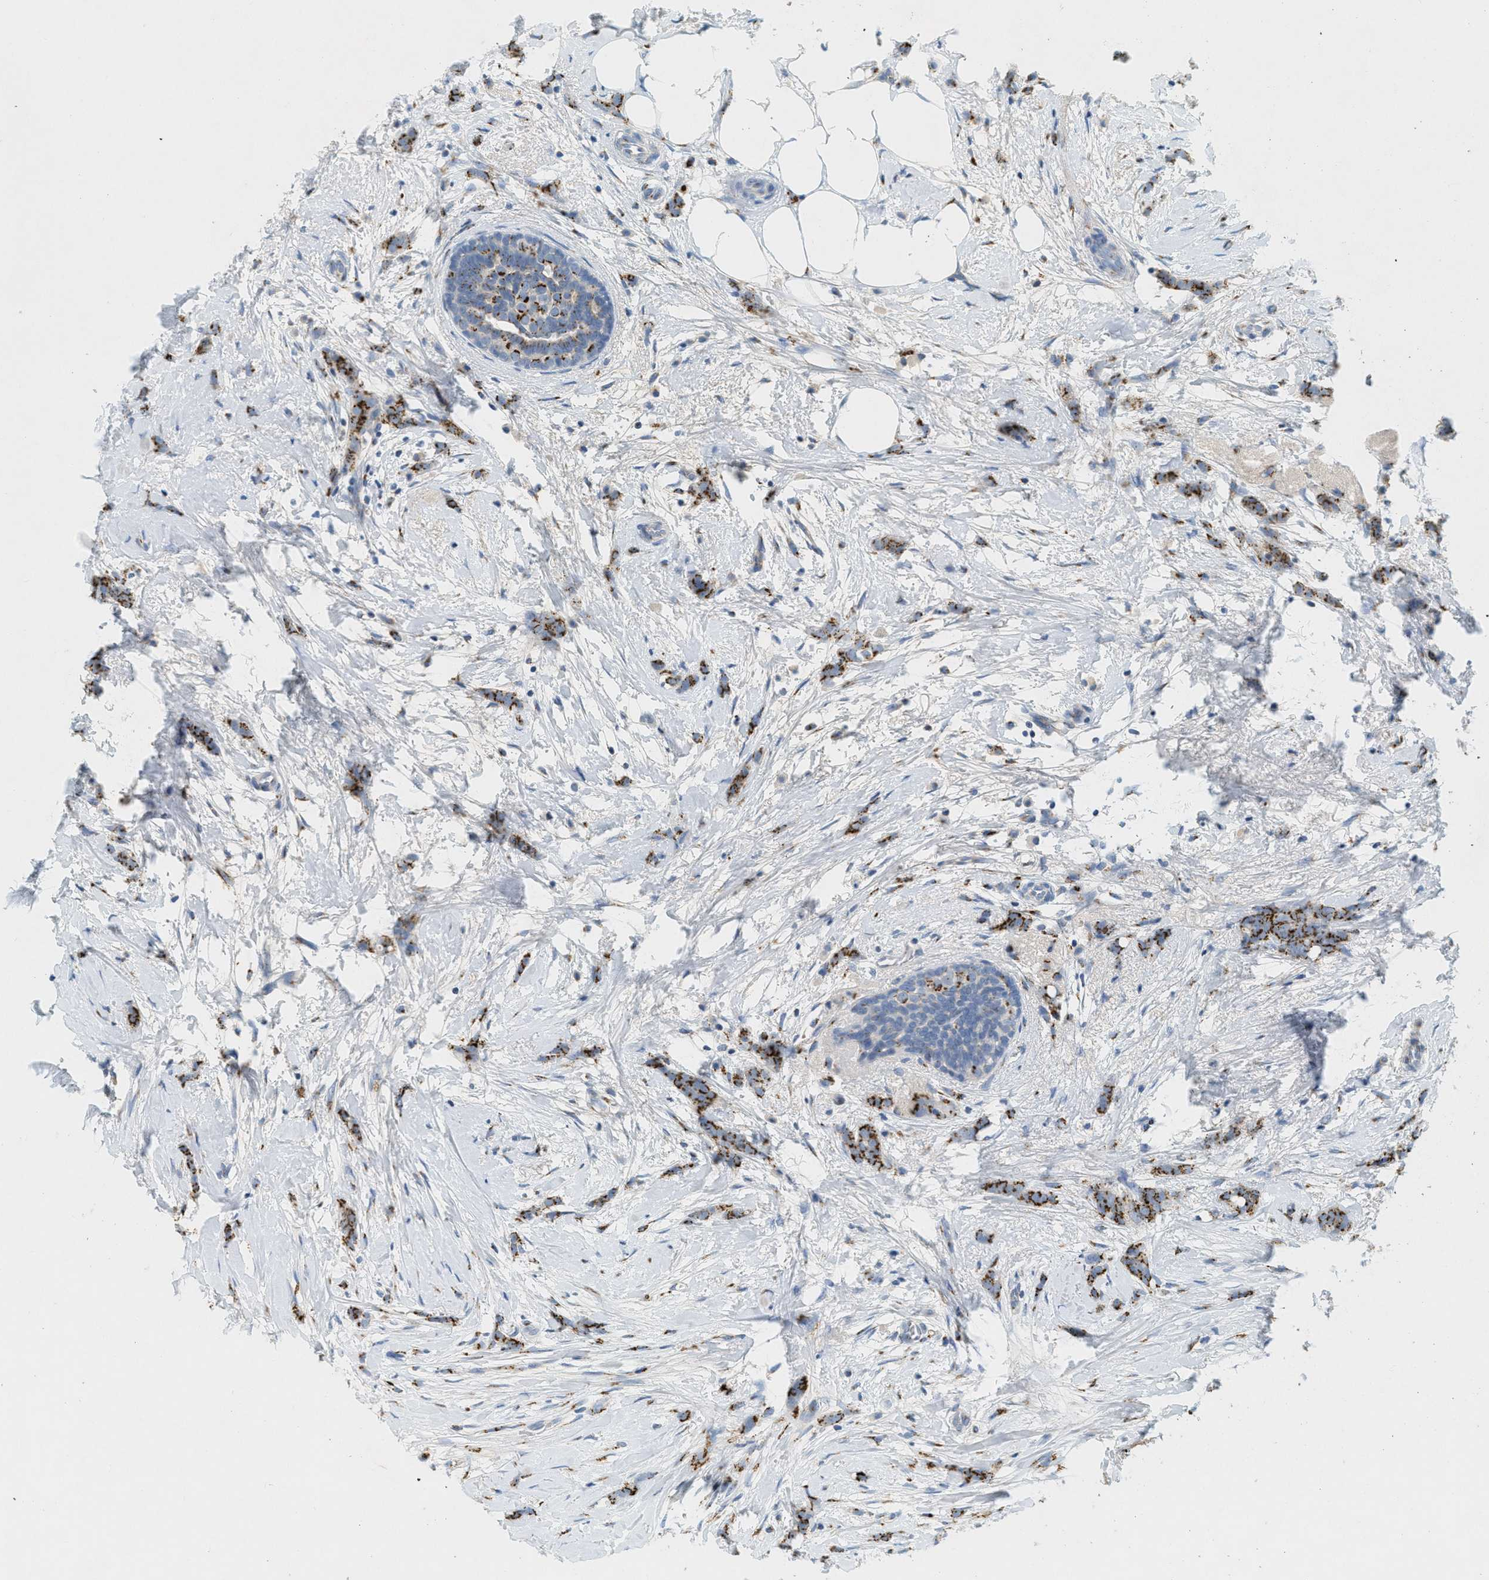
{"staining": {"intensity": "strong", "quantity": "25%-75%", "location": "cytoplasmic/membranous"}, "tissue": "breast cancer", "cell_type": "Tumor cells", "image_type": "cancer", "snomed": [{"axis": "morphology", "description": "Lobular carcinoma, in situ"}, {"axis": "morphology", "description": "Lobular carcinoma"}, {"axis": "topography", "description": "Breast"}], "caption": "Protein expression analysis of breast cancer exhibits strong cytoplasmic/membranous staining in about 25%-75% of tumor cells.", "gene": "ENTPD4", "patient": {"sex": "female", "age": 41}}